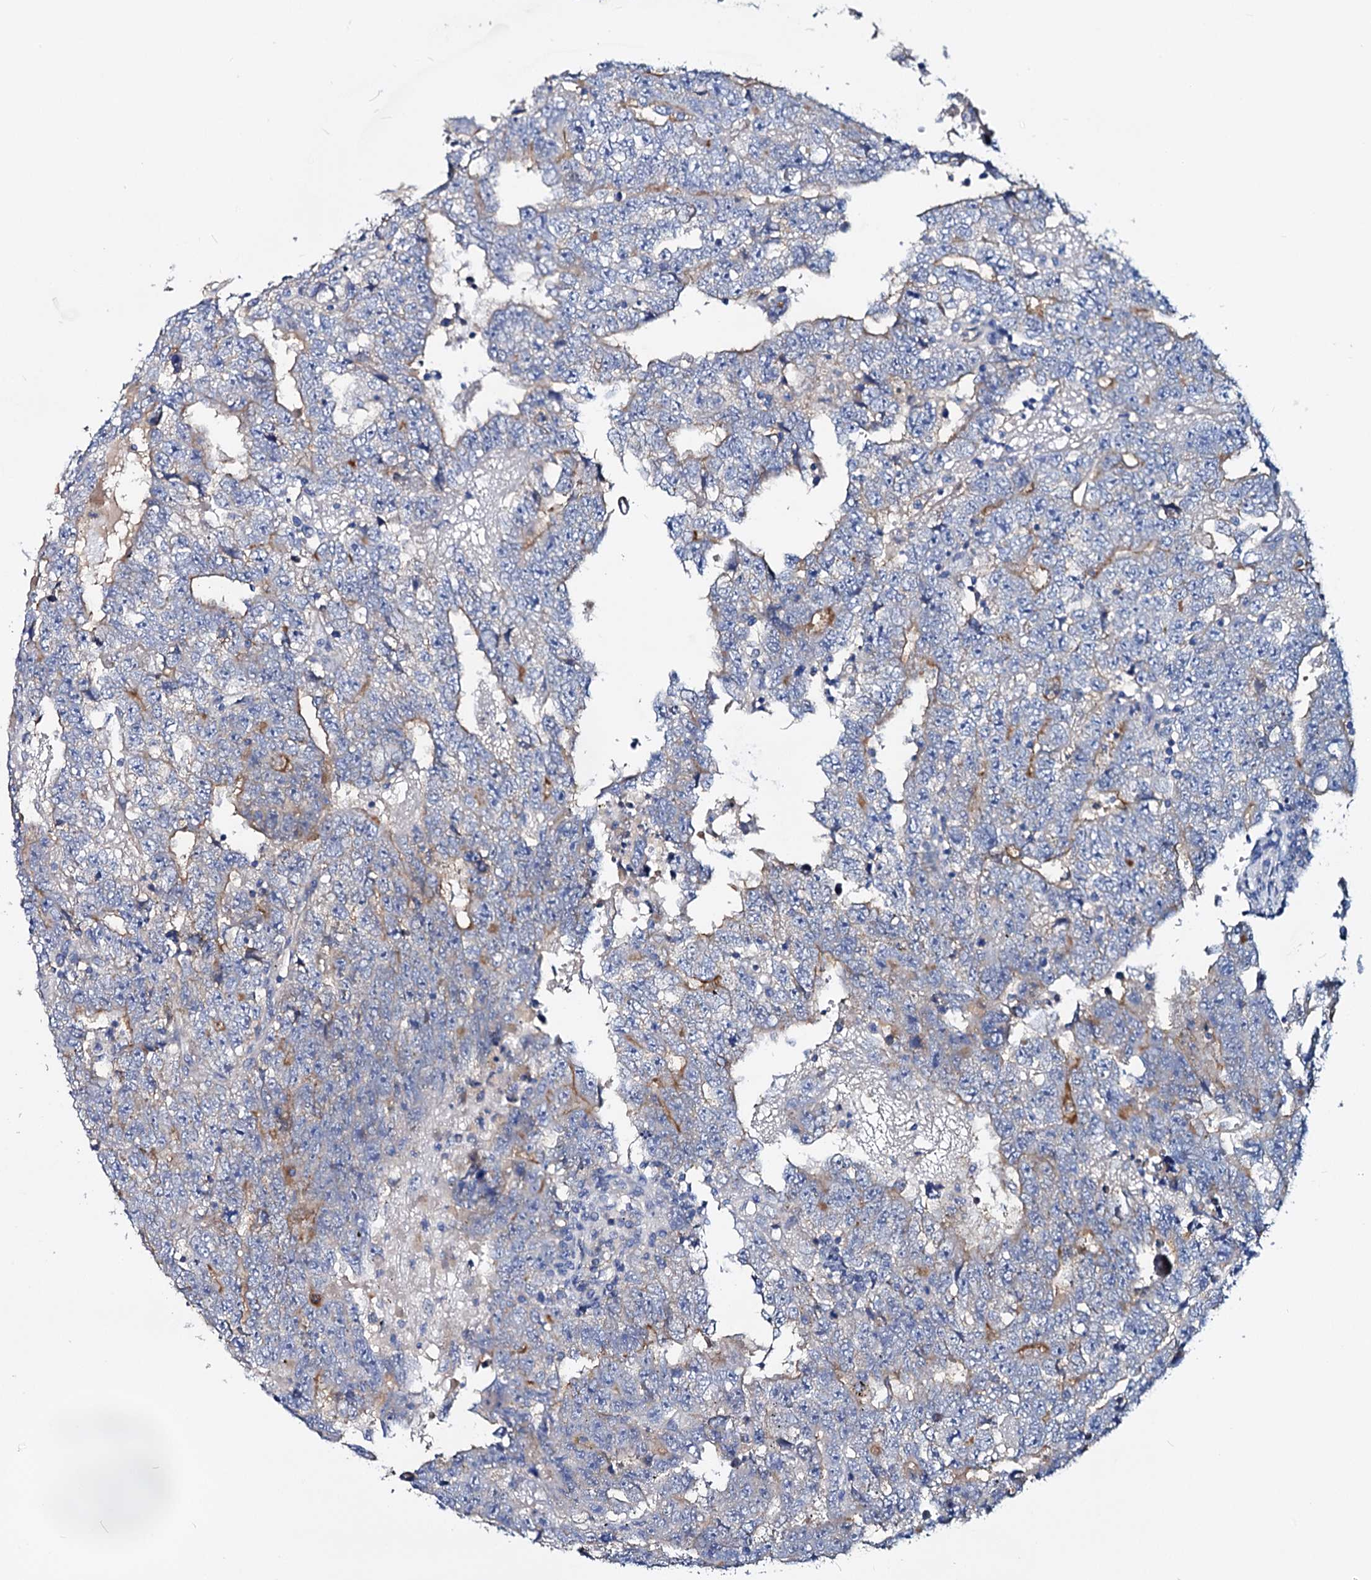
{"staining": {"intensity": "weak", "quantity": "<25%", "location": "cytoplasmic/membranous"}, "tissue": "testis cancer", "cell_type": "Tumor cells", "image_type": "cancer", "snomed": [{"axis": "morphology", "description": "Carcinoma, Embryonal, NOS"}, {"axis": "topography", "description": "Testis"}], "caption": "Micrograph shows no significant protein staining in tumor cells of testis embryonal carcinoma. (DAB IHC with hematoxylin counter stain).", "gene": "DYDC2", "patient": {"sex": "male", "age": 25}}